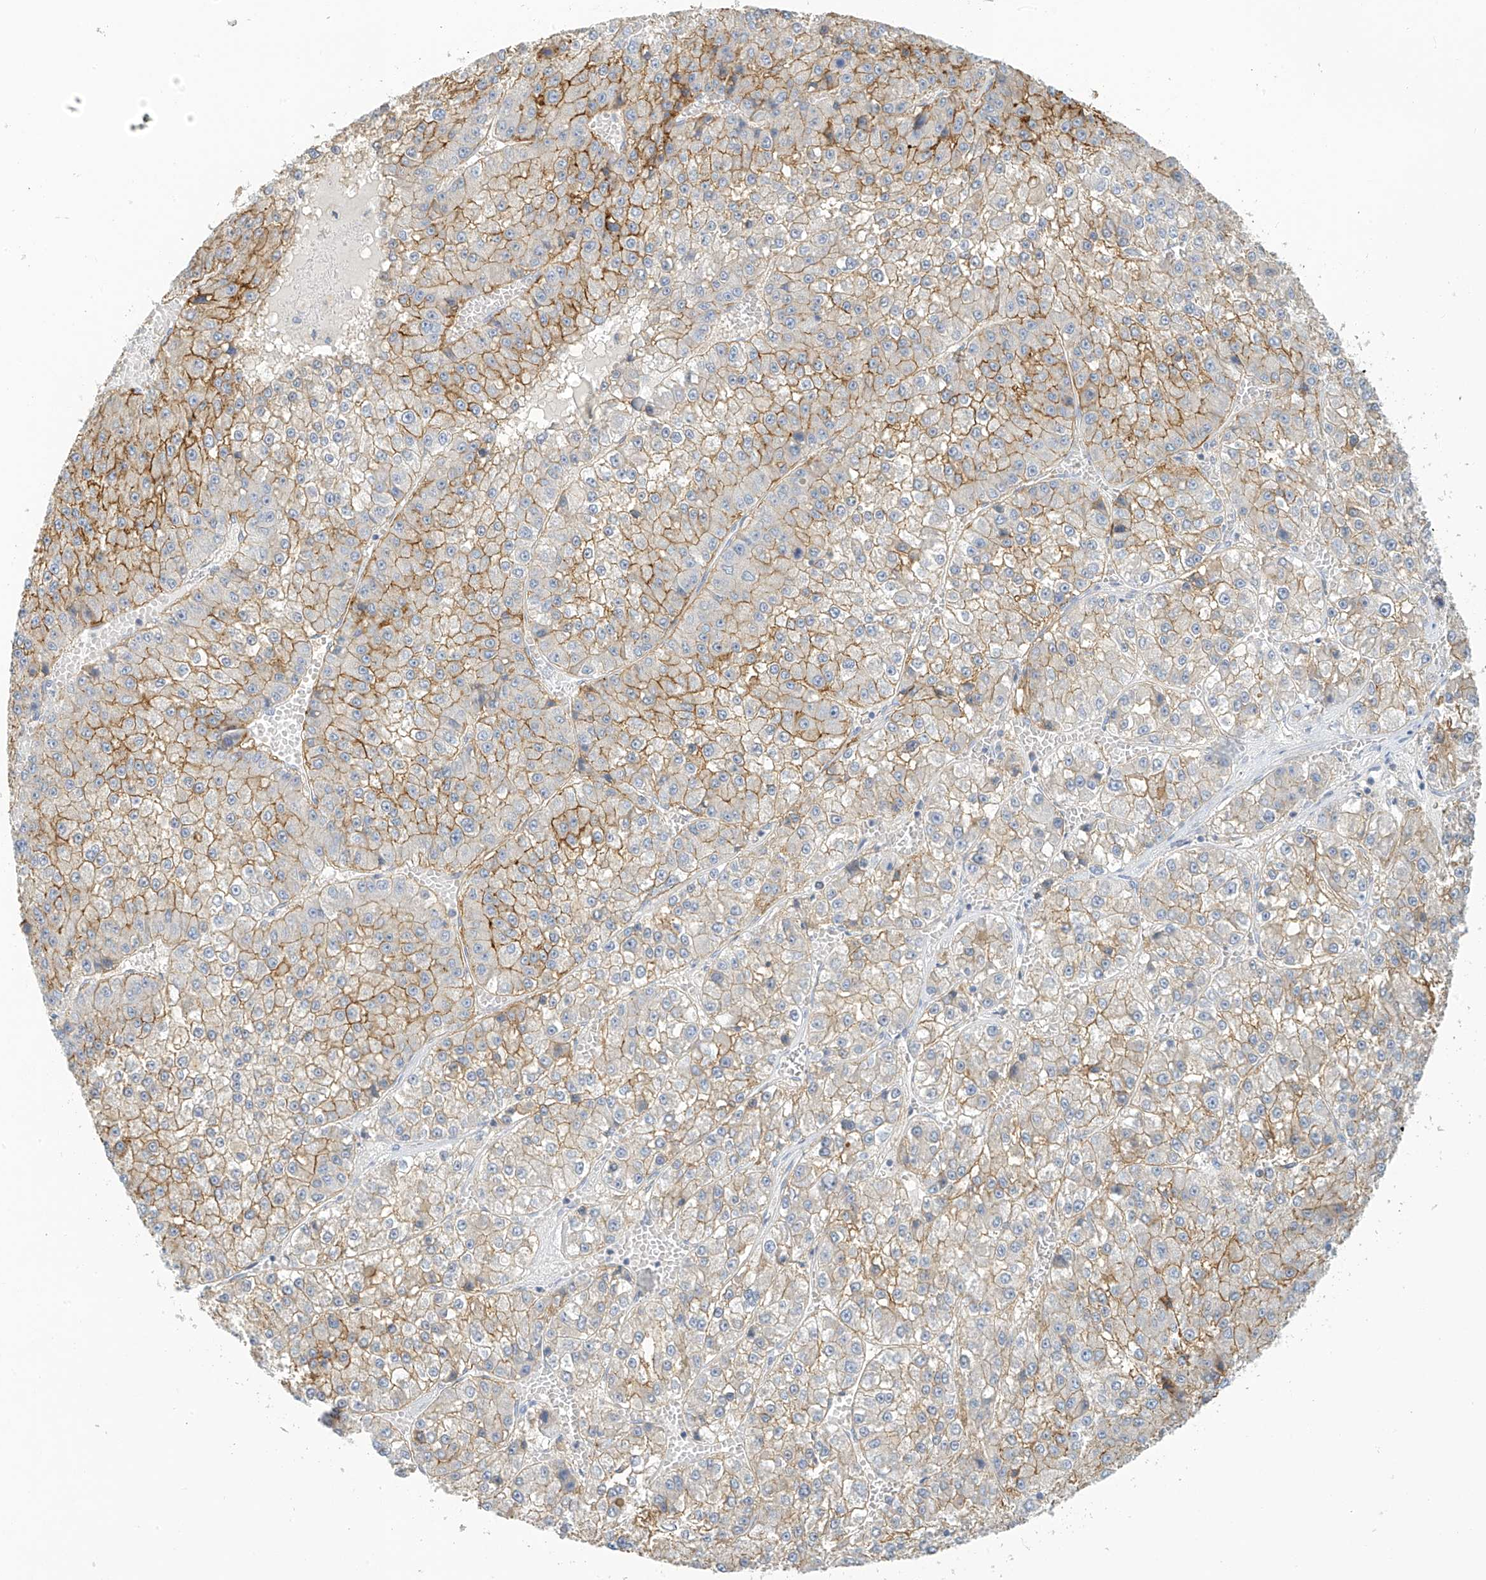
{"staining": {"intensity": "moderate", "quantity": "25%-75%", "location": "cytoplasmic/membranous"}, "tissue": "liver cancer", "cell_type": "Tumor cells", "image_type": "cancer", "snomed": [{"axis": "morphology", "description": "Carcinoma, Hepatocellular, NOS"}, {"axis": "topography", "description": "Liver"}], "caption": "Protein positivity by immunohistochemistry (IHC) demonstrates moderate cytoplasmic/membranous staining in about 25%-75% of tumor cells in liver hepatocellular carcinoma. Using DAB (brown) and hematoxylin (blue) stains, captured at high magnification using brightfield microscopy.", "gene": "SLC6A12", "patient": {"sex": "female", "age": 73}}